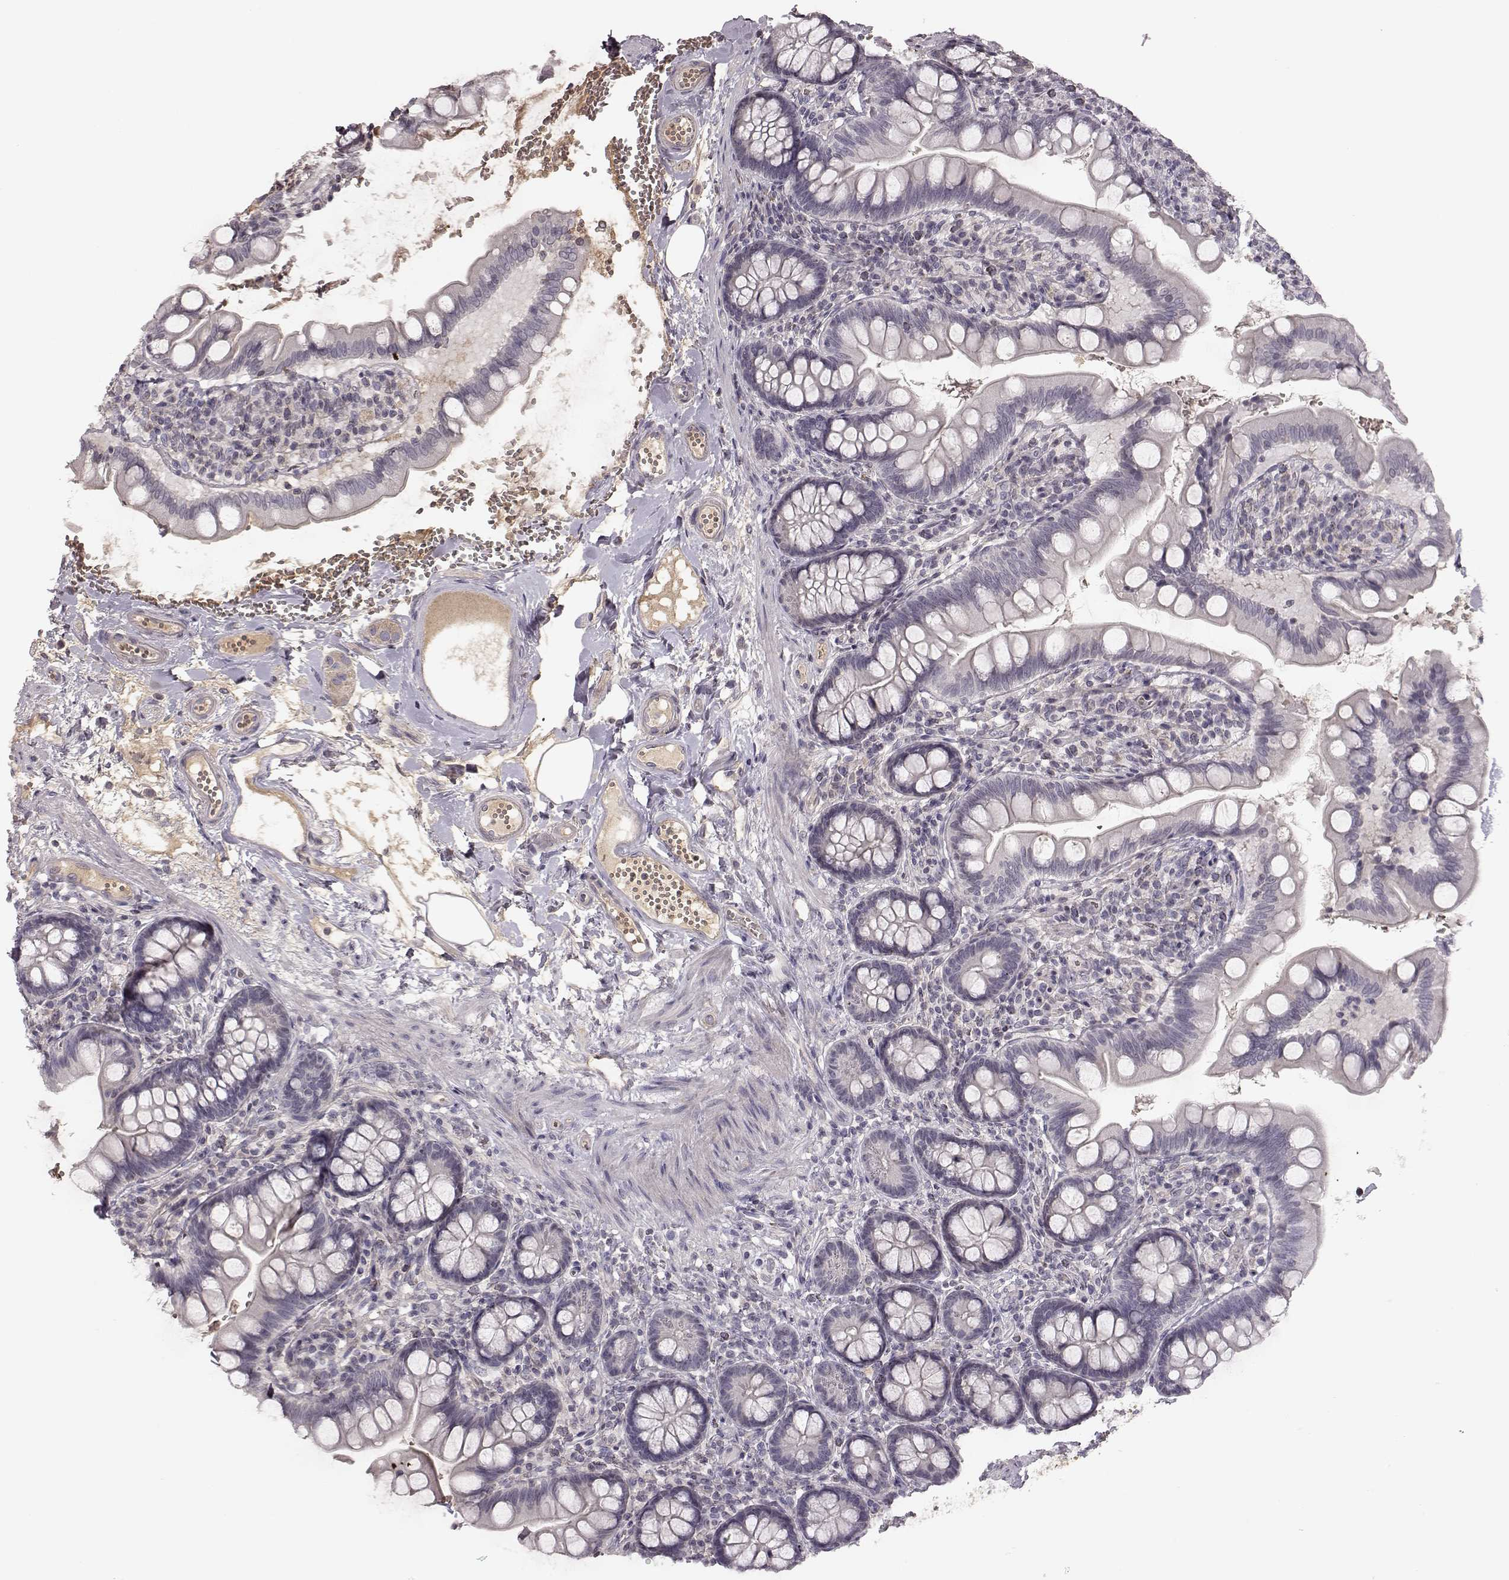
{"staining": {"intensity": "negative", "quantity": "none", "location": "none"}, "tissue": "small intestine", "cell_type": "Glandular cells", "image_type": "normal", "snomed": [{"axis": "morphology", "description": "Normal tissue, NOS"}, {"axis": "topography", "description": "Small intestine"}], "caption": "IHC image of normal small intestine: small intestine stained with DAB (3,3'-diaminobenzidine) displays no significant protein positivity in glandular cells.", "gene": "TLX3", "patient": {"sex": "female", "age": 56}}